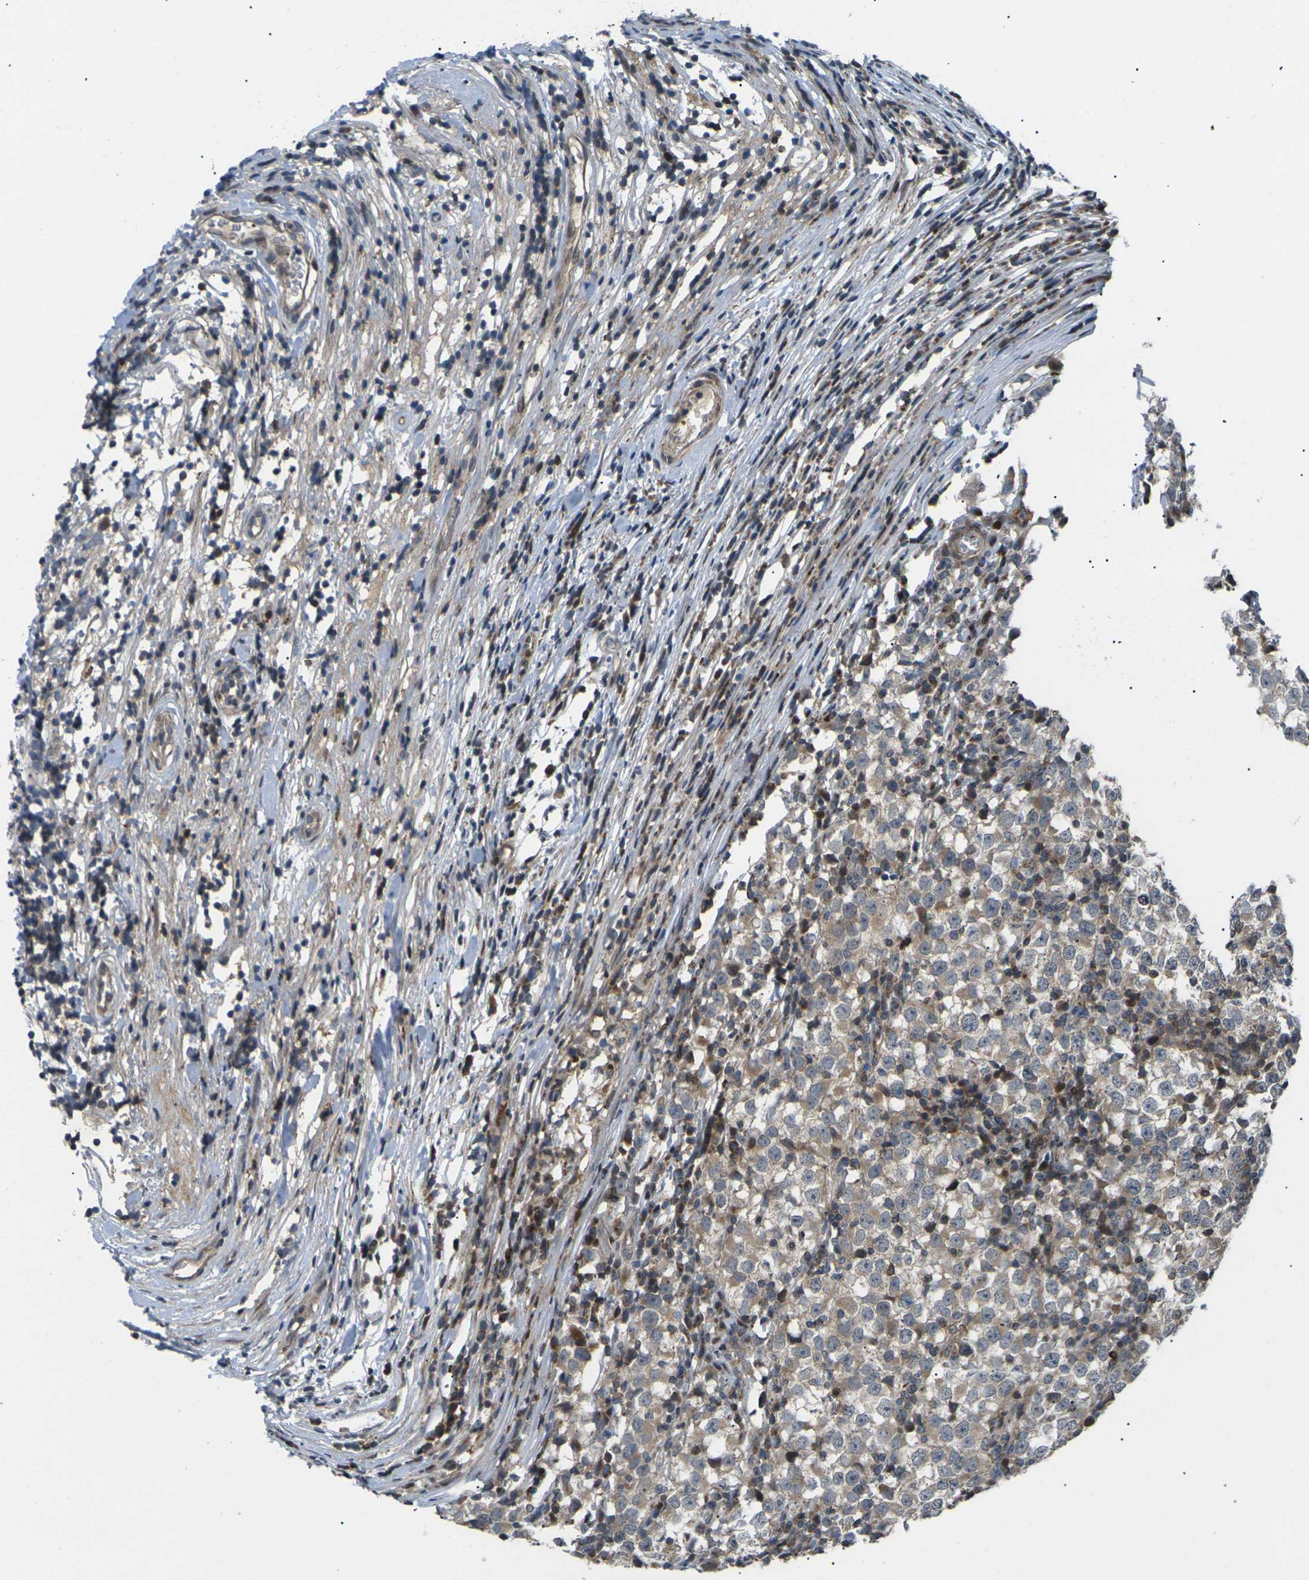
{"staining": {"intensity": "weak", "quantity": "25%-75%", "location": "cytoplasmic/membranous"}, "tissue": "testis cancer", "cell_type": "Tumor cells", "image_type": "cancer", "snomed": [{"axis": "morphology", "description": "Seminoma, NOS"}, {"axis": "topography", "description": "Testis"}], "caption": "Testis cancer (seminoma) was stained to show a protein in brown. There is low levels of weak cytoplasmic/membranous positivity in approximately 25%-75% of tumor cells.", "gene": "RPS6KA3", "patient": {"sex": "male", "age": 65}}